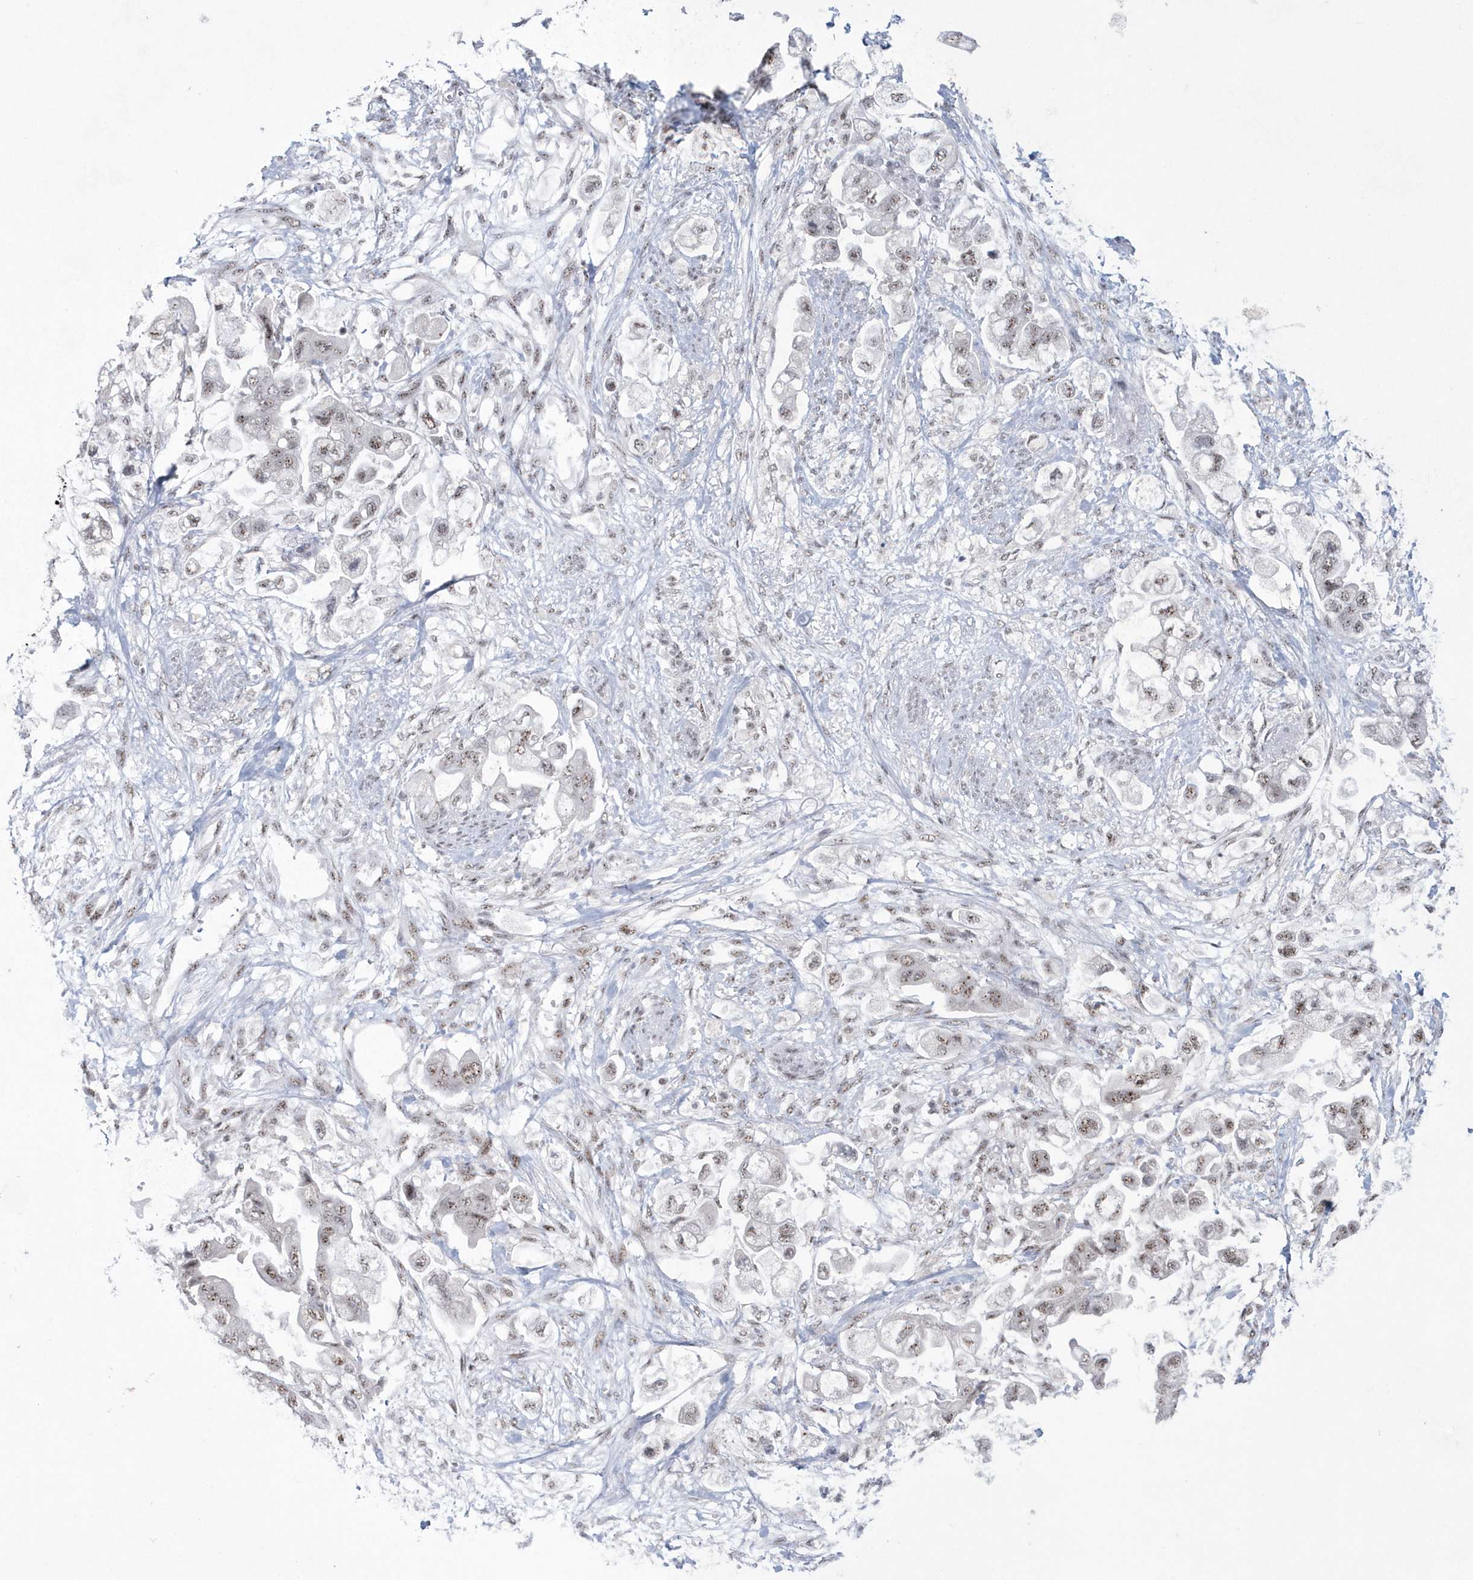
{"staining": {"intensity": "weak", "quantity": "25%-75%", "location": "nuclear"}, "tissue": "stomach cancer", "cell_type": "Tumor cells", "image_type": "cancer", "snomed": [{"axis": "morphology", "description": "Adenocarcinoma, NOS"}, {"axis": "topography", "description": "Stomach"}], "caption": "High-power microscopy captured an IHC photomicrograph of adenocarcinoma (stomach), revealing weak nuclear staining in approximately 25%-75% of tumor cells.", "gene": "KDM6B", "patient": {"sex": "male", "age": 62}}